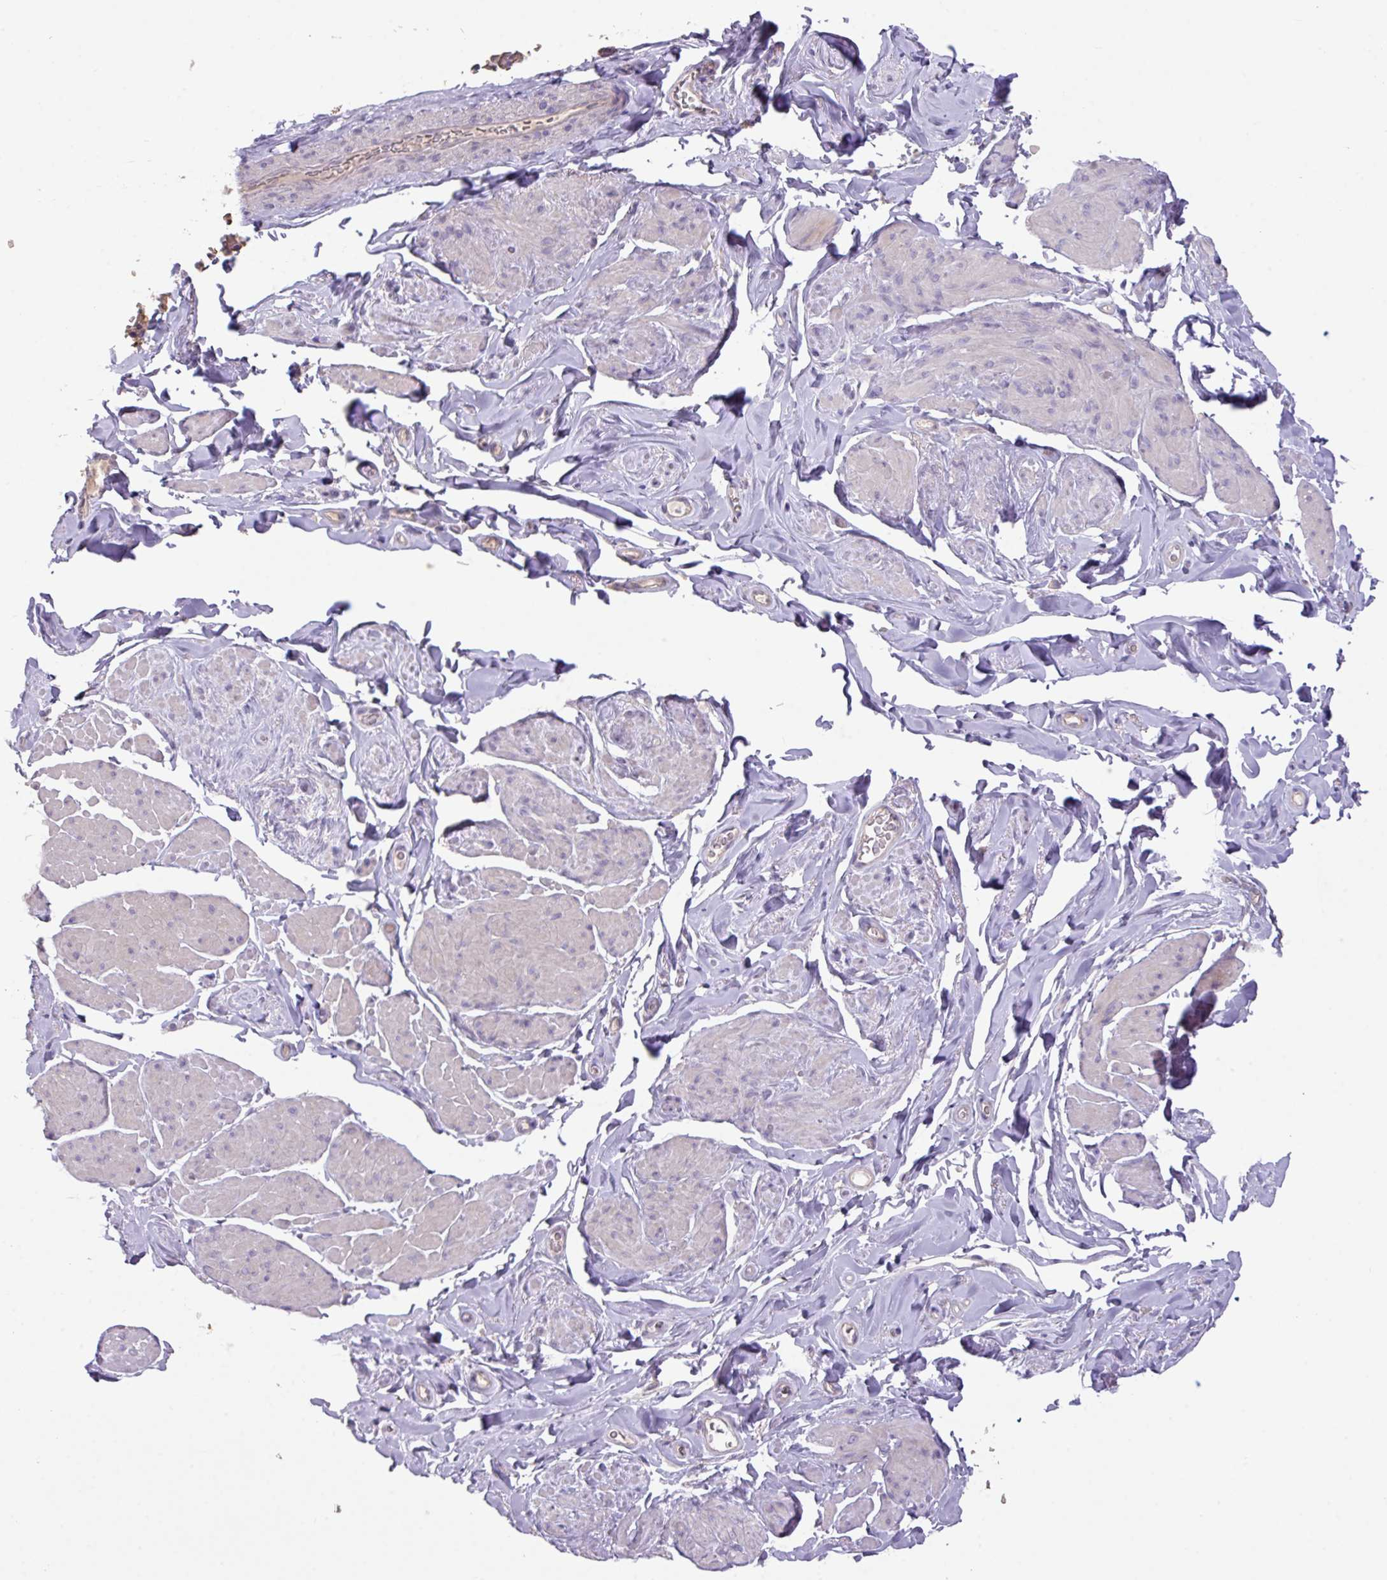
{"staining": {"intensity": "negative", "quantity": "none", "location": "none"}, "tissue": "smooth muscle", "cell_type": "Smooth muscle cells", "image_type": "normal", "snomed": [{"axis": "morphology", "description": "Normal tissue, NOS"}, {"axis": "topography", "description": "Smooth muscle"}, {"axis": "topography", "description": "Peripheral nerve tissue"}], "caption": "An image of smooth muscle stained for a protein demonstrates no brown staining in smooth muscle cells. (DAB (3,3'-diaminobenzidine) immunohistochemistry (IHC), high magnification).", "gene": "PRADC1", "patient": {"sex": "male", "age": 69}}